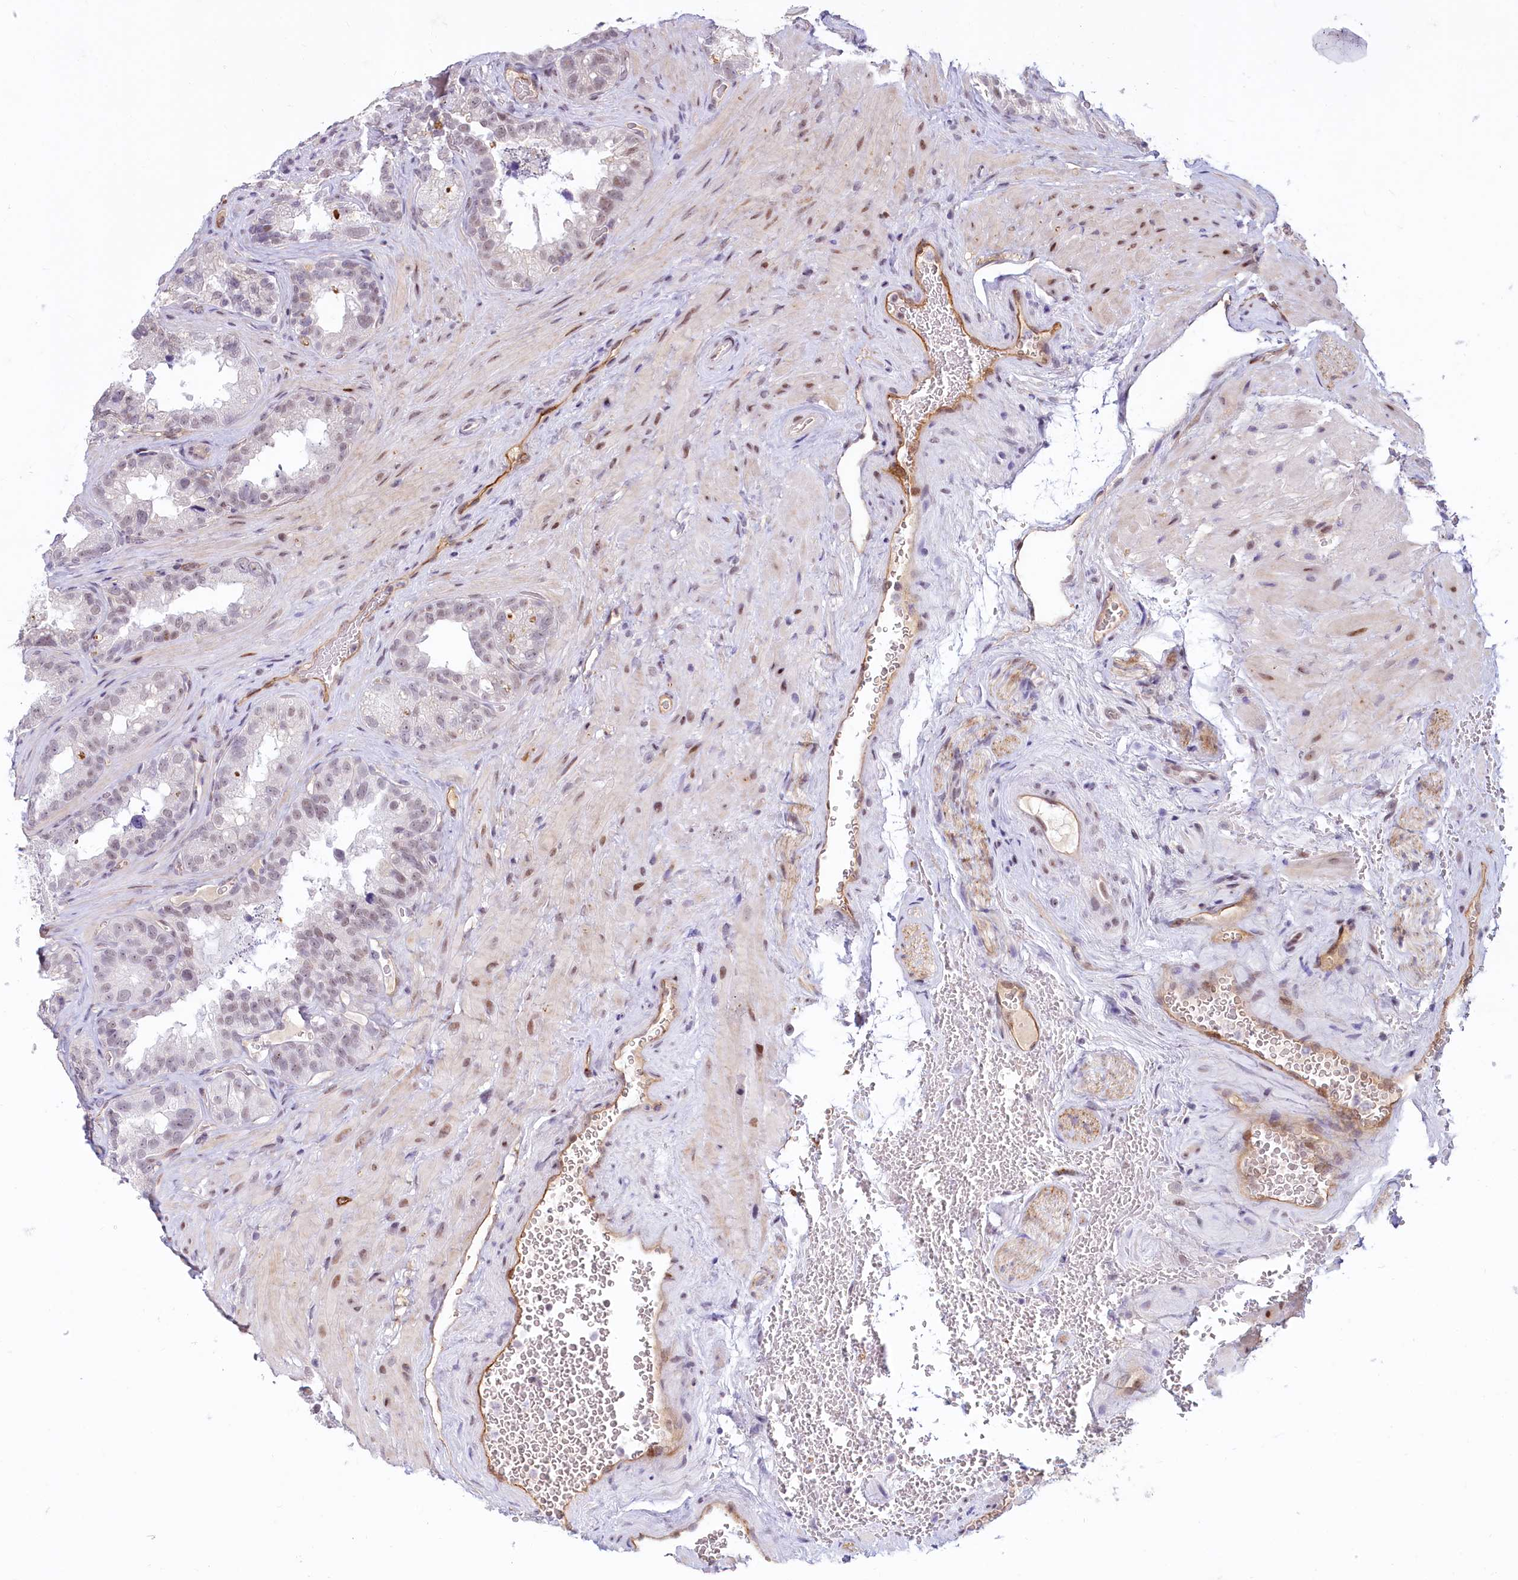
{"staining": {"intensity": "moderate", "quantity": "<25%", "location": "nuclear"}, "tissue": "seminal vesicle", "cell_type": "Glandular cells", "image_type": "normal", "snomed": [{"axis": "morphology", "description": "Normal tissue, NOS"}, {"axis": "topography", "description": "Seminal veicle"}, {"axis": "topography", "description": "Peripheral nerve tissue"}], "caption": "Immunohistochemistry (IHC) of benign human seminal vesicle shows low levels of moderate nuclear staining in about <25% of glandular cells.", "gene": "PROCR", "patient": {"sex": "male", "age": 67}}